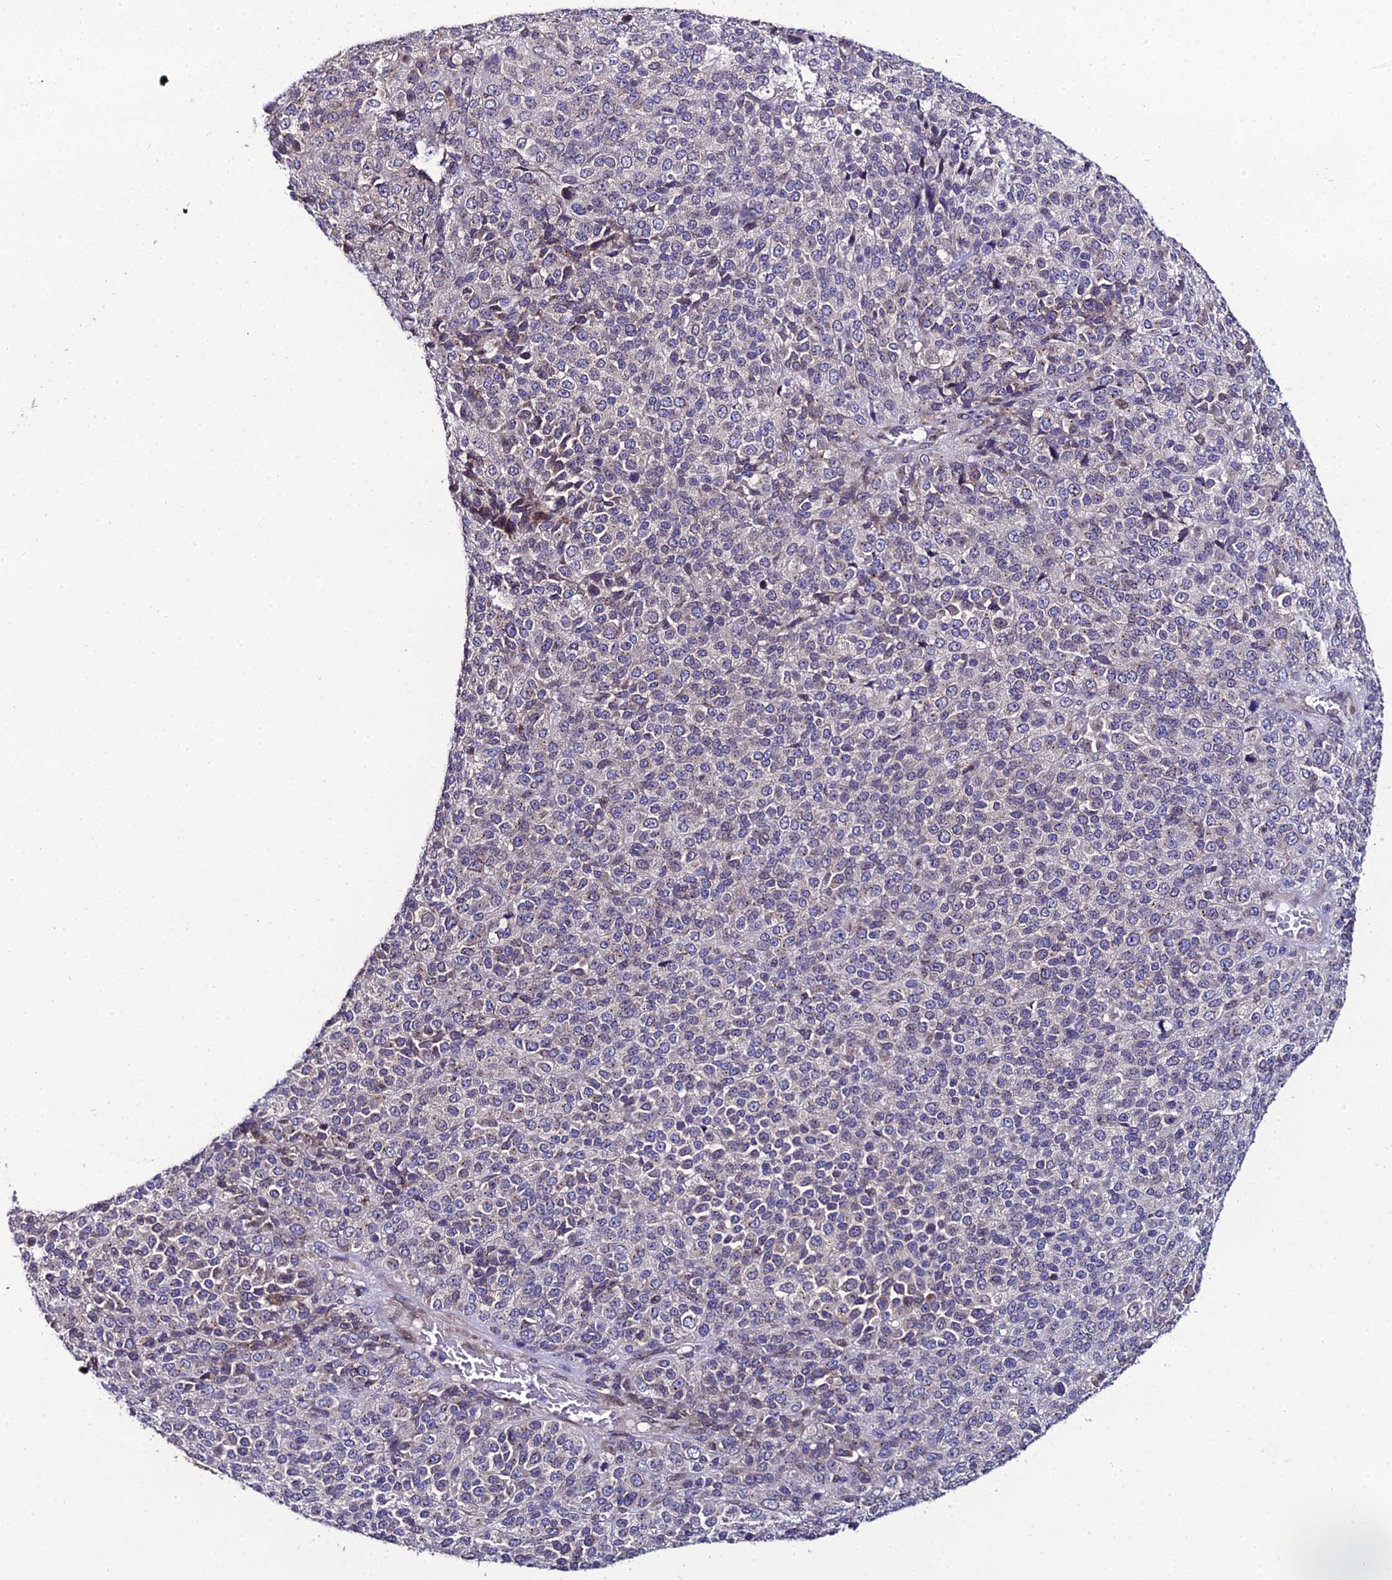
{"staining": {"intensity": "negative", "quantity": "none", "location": "none"}, "tissue": "melanoma", "cell_type": "Tumor cells", "image_type": "cancer", "snomed": [{"axis": "morphology", "description": "Malignant melanoma, Metastatic site"}, {"axis": "topography", "description": "Brain"}], "caption": "Immunohistochemistry (IHC) of melanoma displays no expression in tumor cells. (Immunohistochemistry, brightfield microscopy, high magnification).", "gene": "DDX19A", "patient": {"sex": "female", "age": 56}}